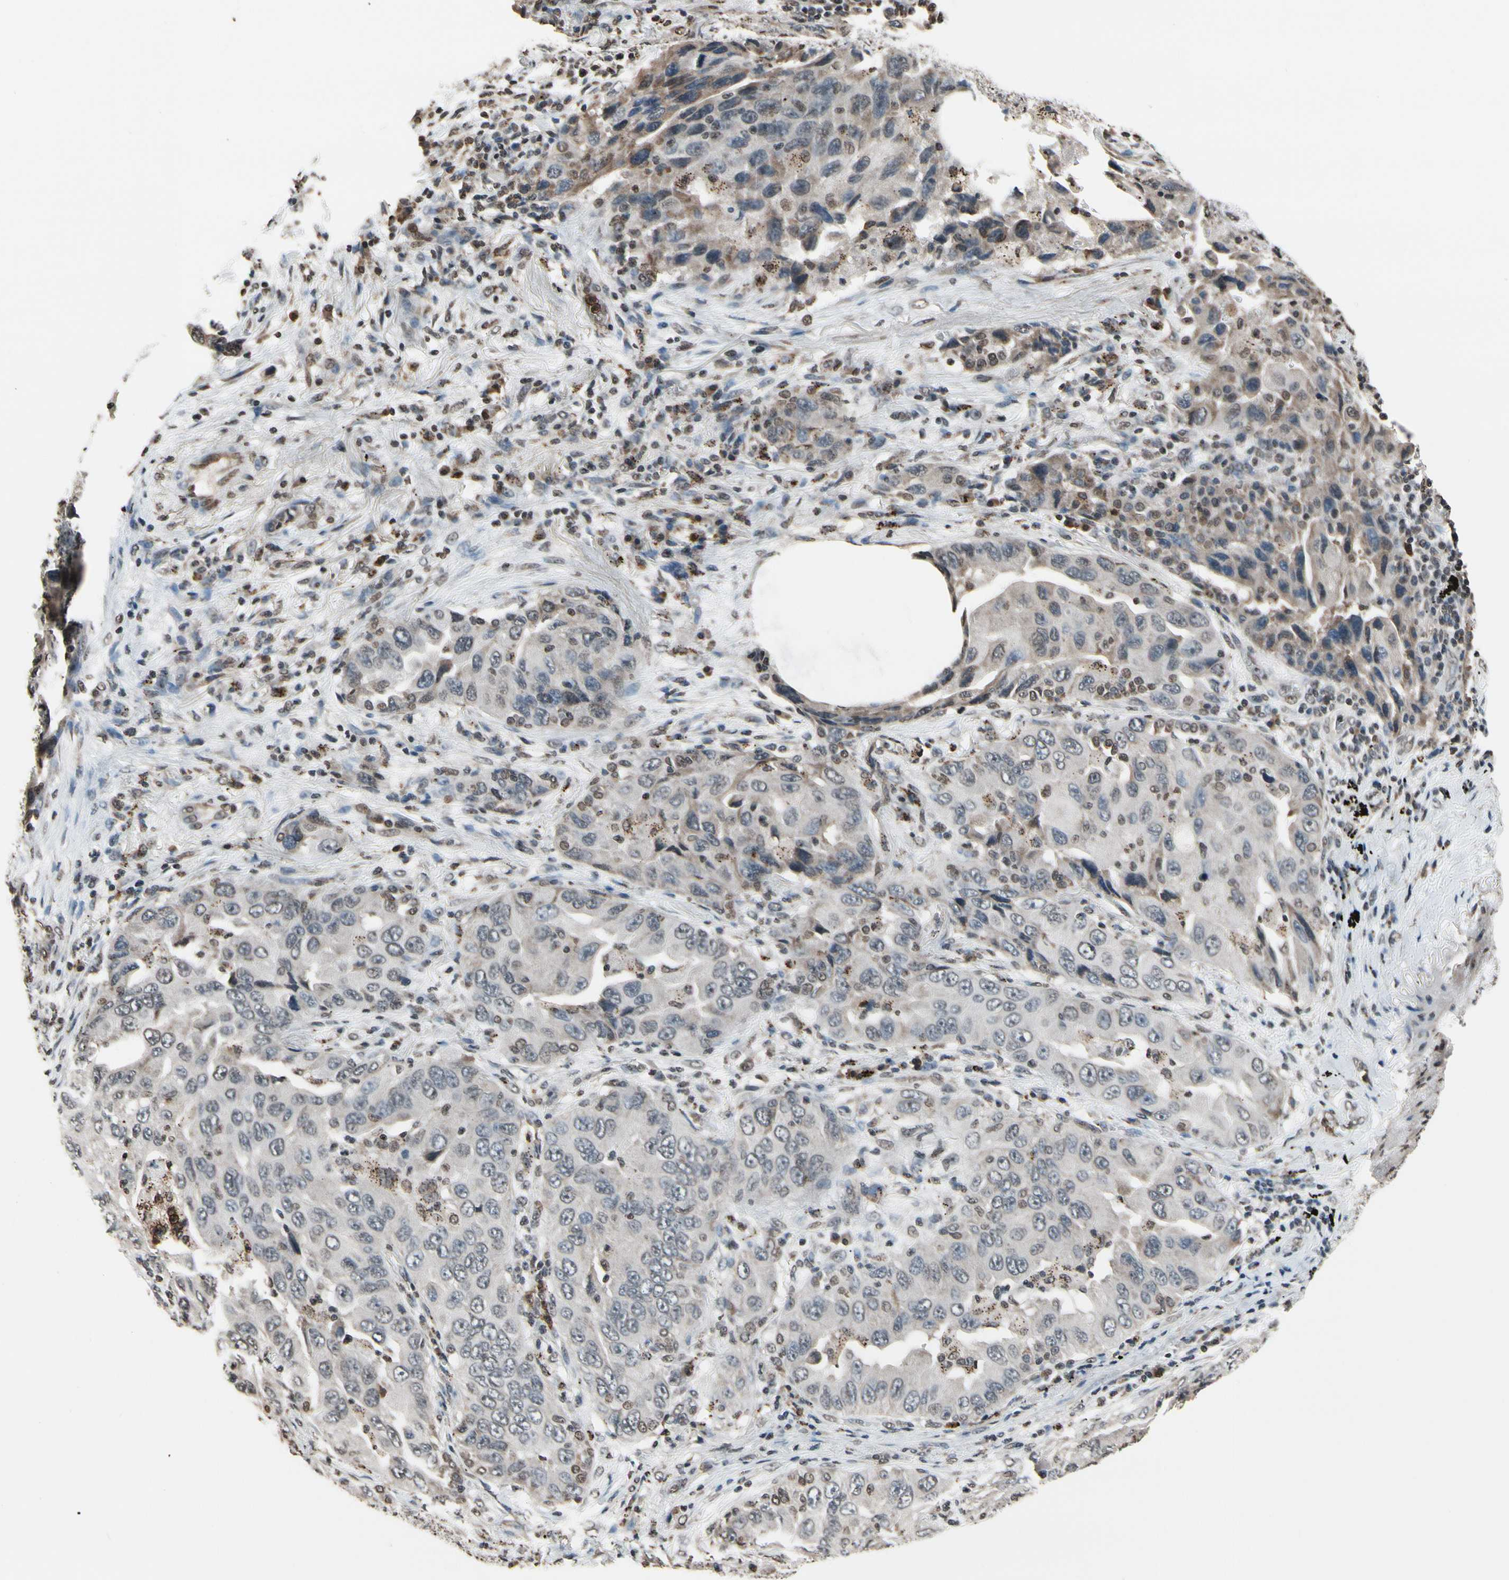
{"staining": {"intensity": "negative", "quantity": "none", "location": "none"}, "tissue": "lung cancer", "cell_type": "Tumor cells", "image_type": "cancer", "snomed": [{"axis": "morphology", "description": "Adenocarcinoma, NOS"}, {"axis": "topography", "description": "Lung"}], "caption": "A micrograph of human lung adenocarcinoma is negative for staining in tumor cells.", "gene": "HIPK2", "patient": {"sex": "female", "age": 65}}